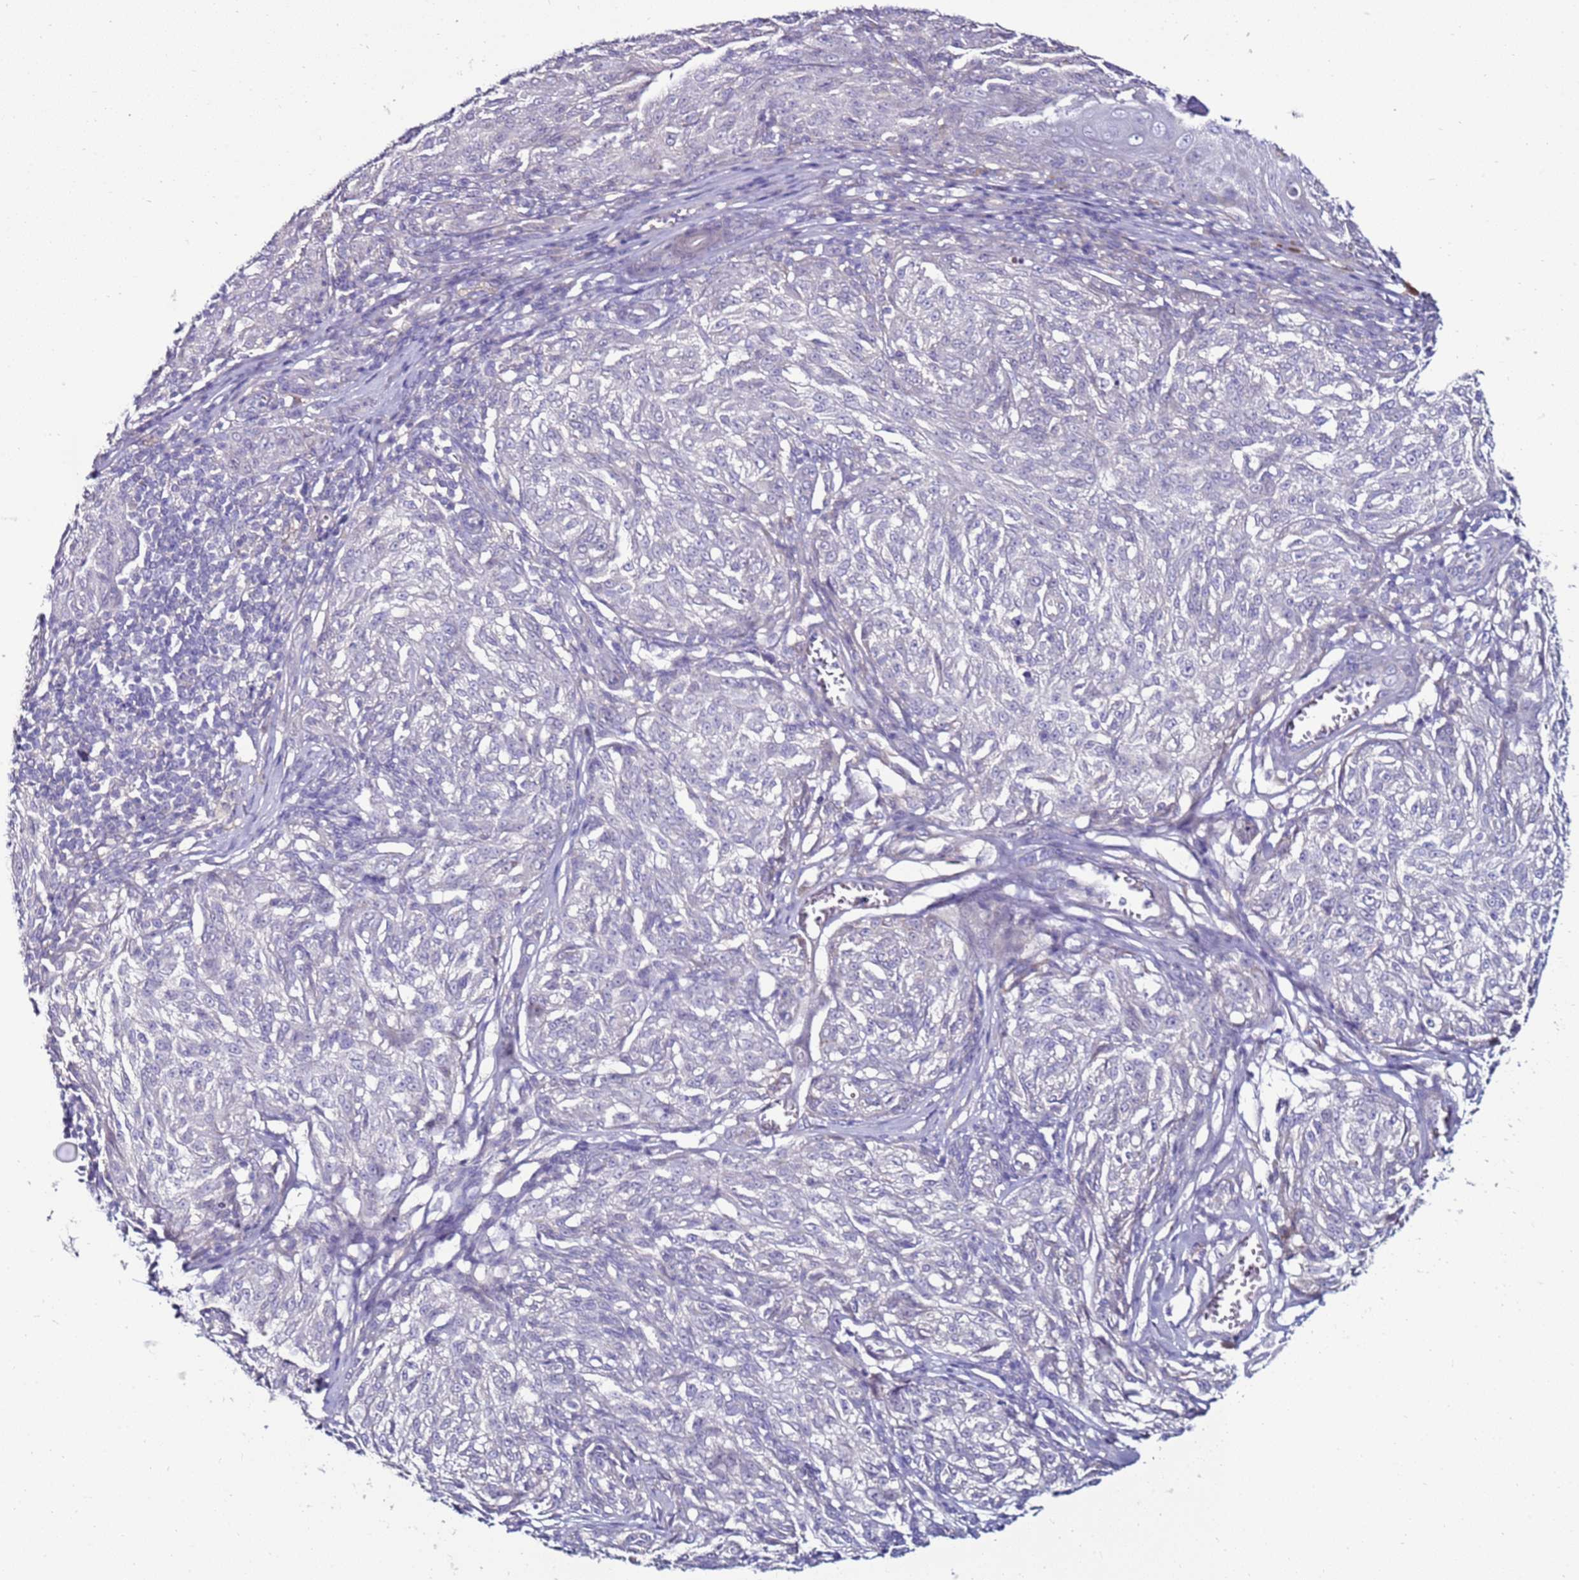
{"staining": {"intensity": "negative", "quantity": "none", "location": "none"}, "tissue": "melanoma", "cell_type": "Tumor cells", "image_type": "cancer", "snomed": [{"axis": "morphology", "description": "Malignant melanoma, NOS"}, {"axis": "topography", "description": "Skin"}], "caption": "Immunohistochemistry (IHC) image of malignant melanoma stained for a protein (brown), which displays no staining in tumor cells.", "gene": "GPN3", "patient": {"sex": "female", "age": 63}}